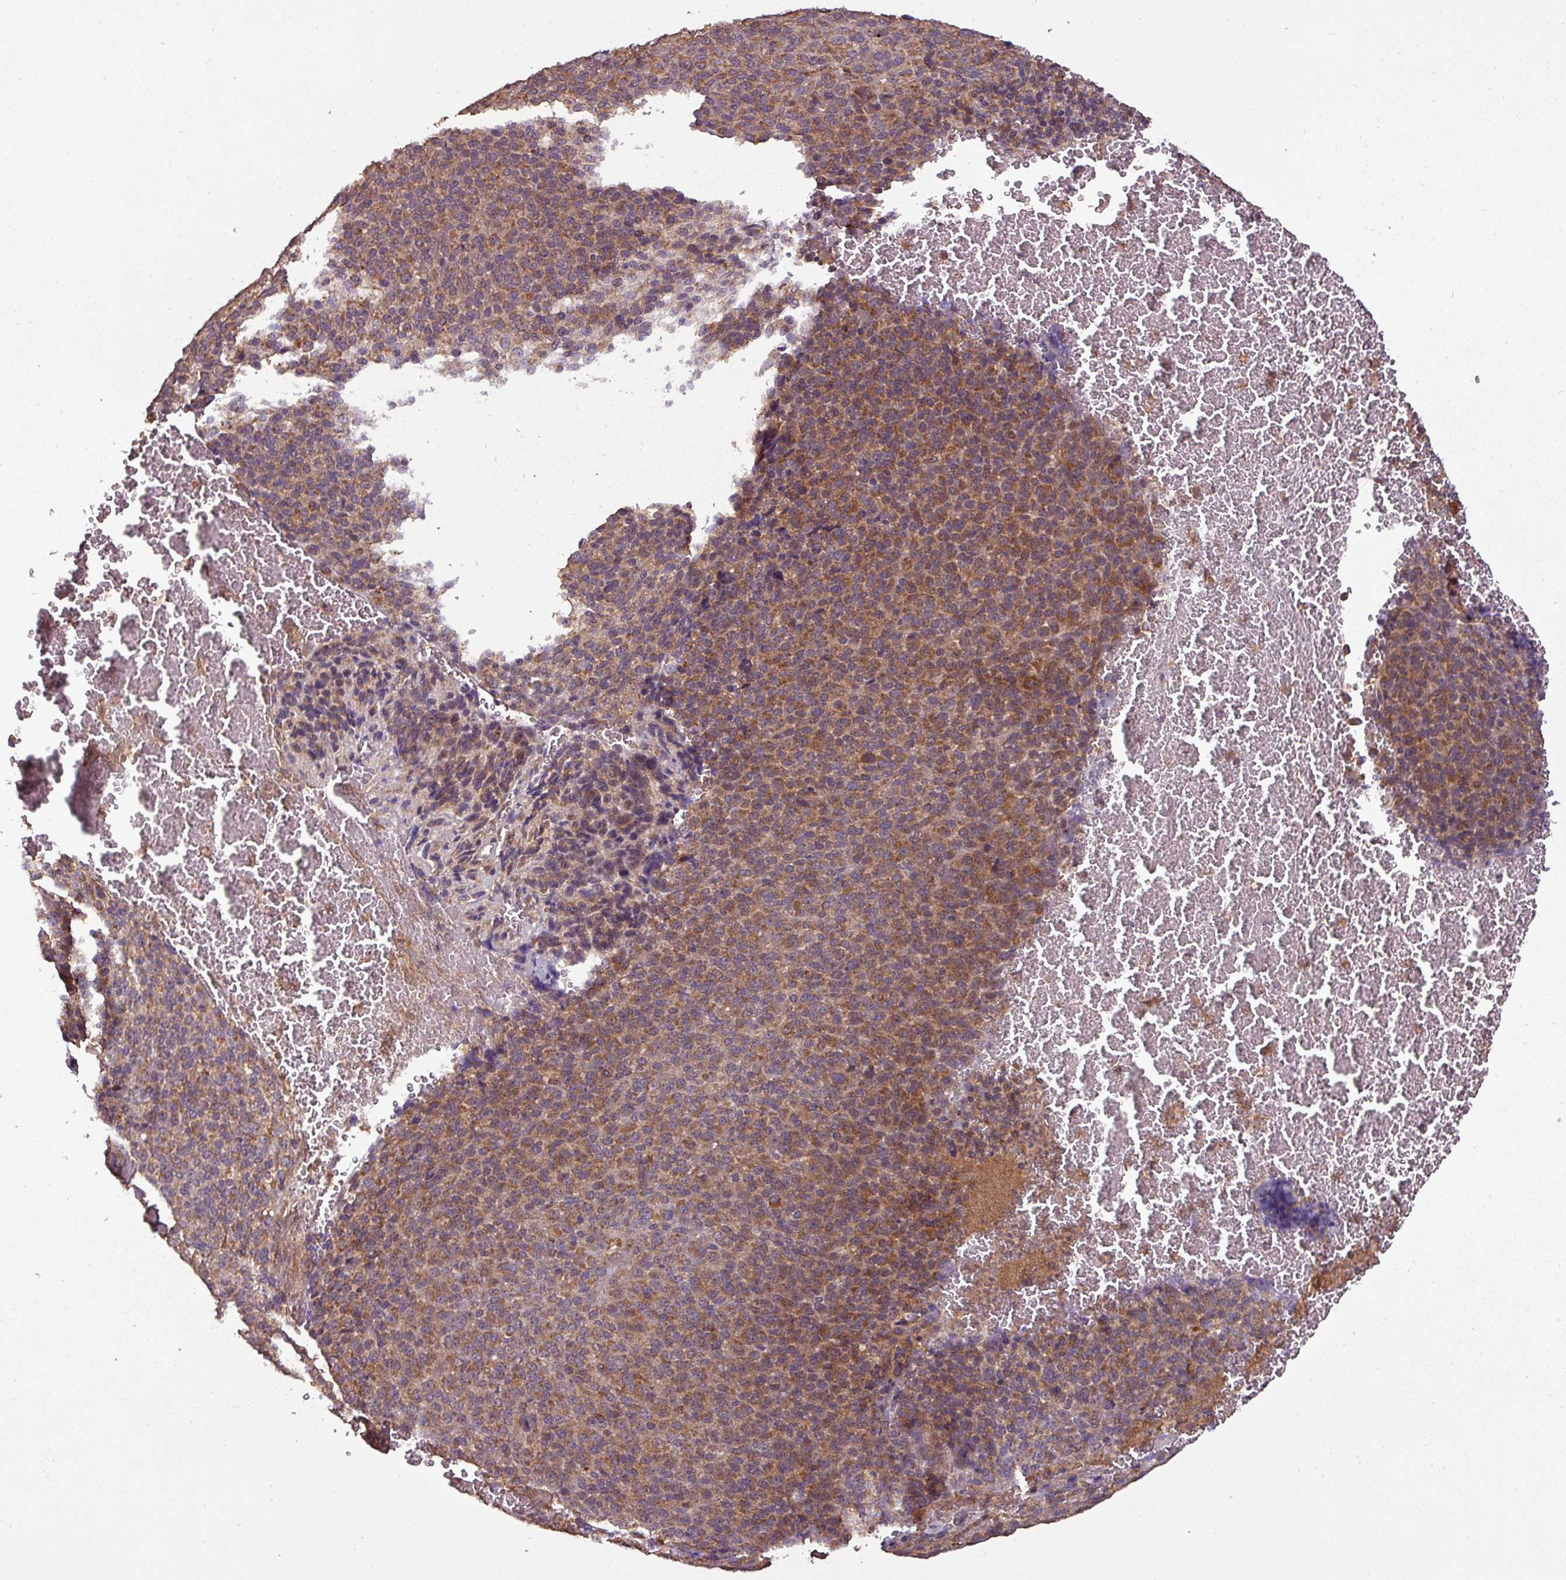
{"staining": {"intensity": "moderate", "quantity": ">75%", "location": "cytoplasmic/membranous"}, "tissue": "melanoma", "cell_type": "Tumor cells", "image_type": "cancer", "snomed": [{"axis": "morphology", "description": "Malignant melanoma, Metastatic site"}, {"axis": "topography", "description": "Brain"}], "caption": "Malignant melanoma (metastatic site) stained with a brown dye demonstrates moderate cytoplasmic/membranous positive staining in about >75% of tumor cells.", "gene": "NT5C3A", "patient": {"sex": "female", "age": 56}}